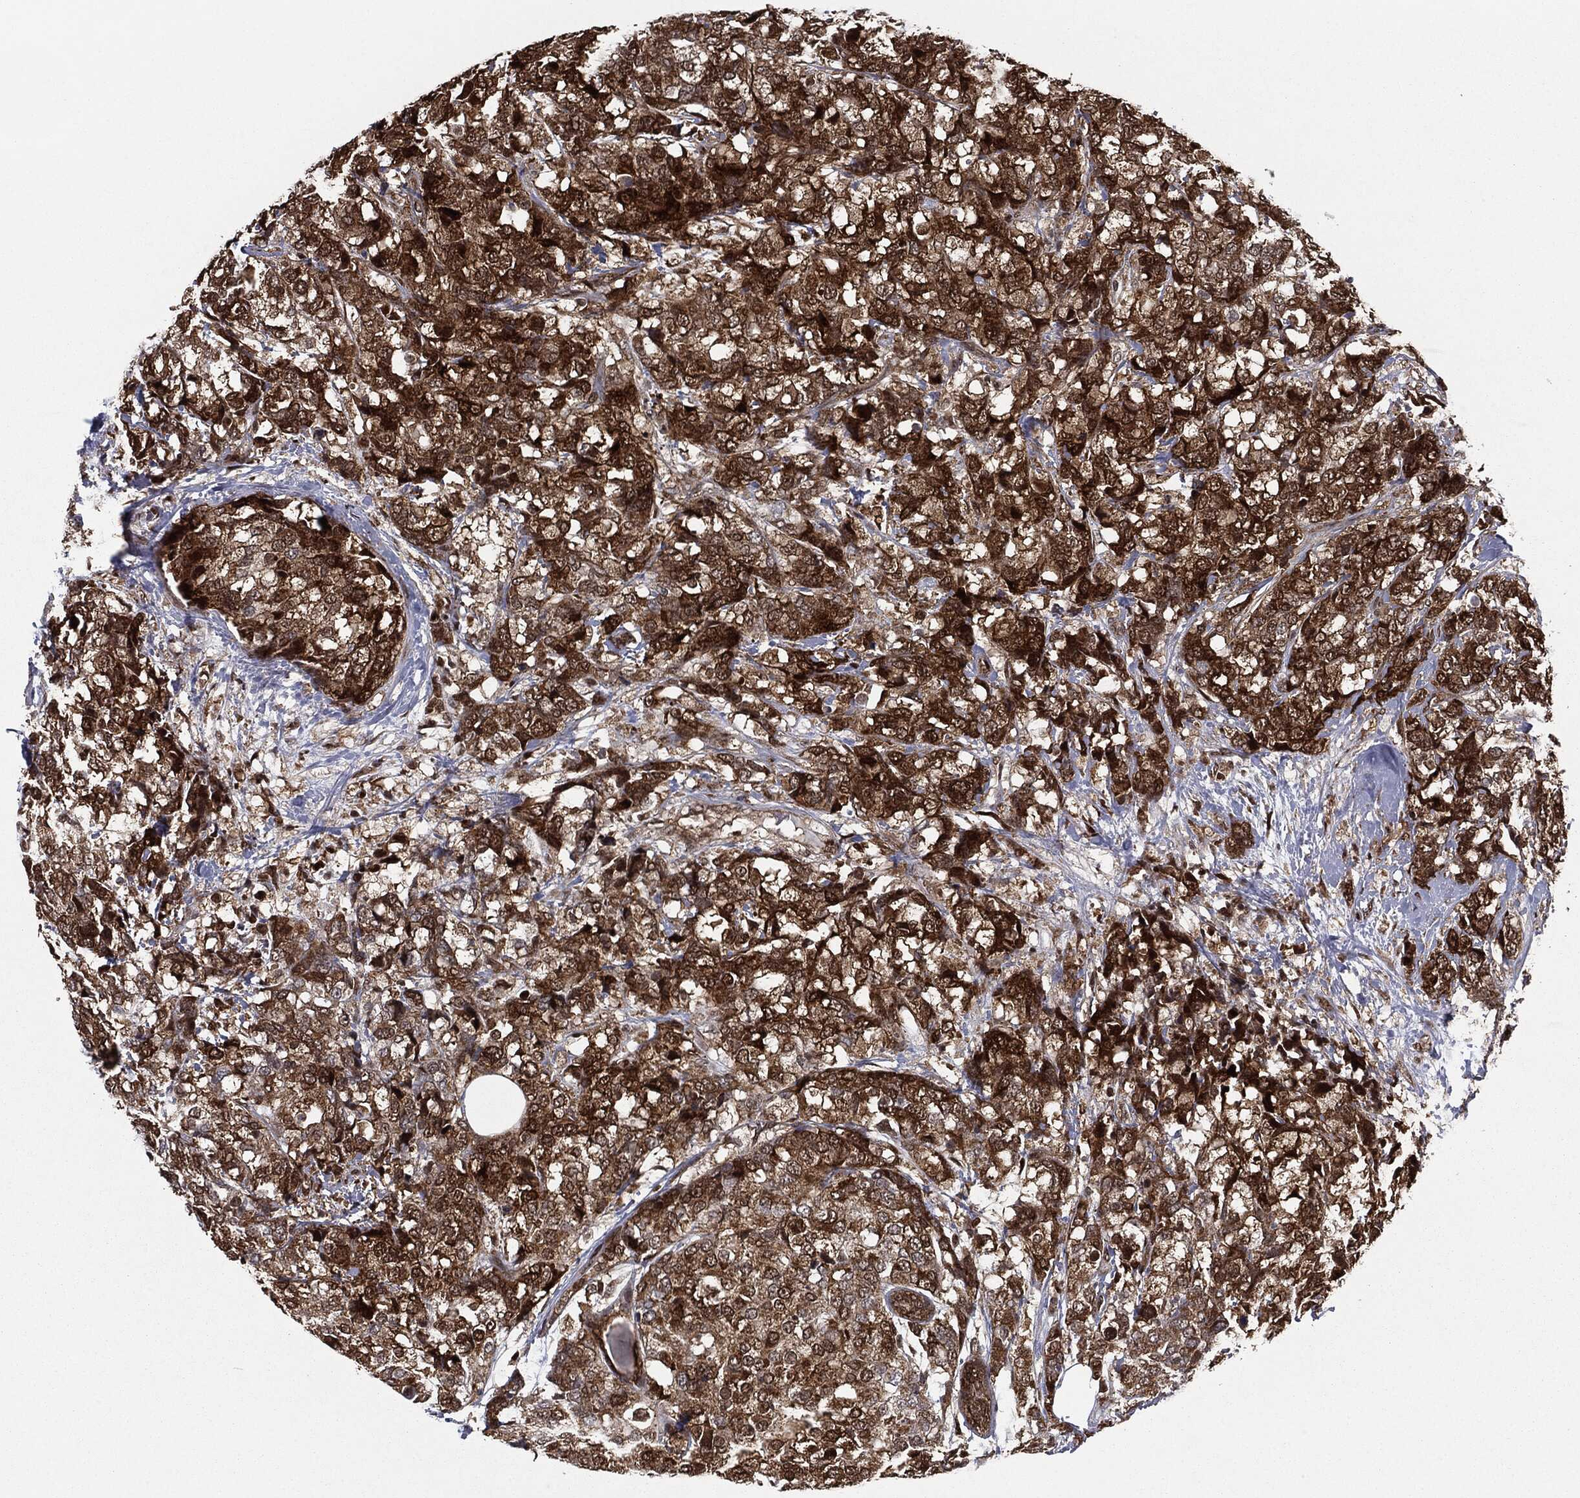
{"staining": {"intensity": "strong", "quantity": ">75%", "location": "cytoplasmic/membranous"}, "tissue": "breast cancer", "cell_type": "Tumor cells", "image_type": "cancer", "snomed": [{"axis": "morphology", "description": "Lobular carcinoma"}, {"axis": "topography", "description": "Breast"}], "caption": "Human breast cancer stained for a protein (brown) reveals strong cytoplasmic/membranous positive staining in about >75% of tumor cells.", "gene": "CHCHD2", "patient": {"sex": "female", "age": 59}}